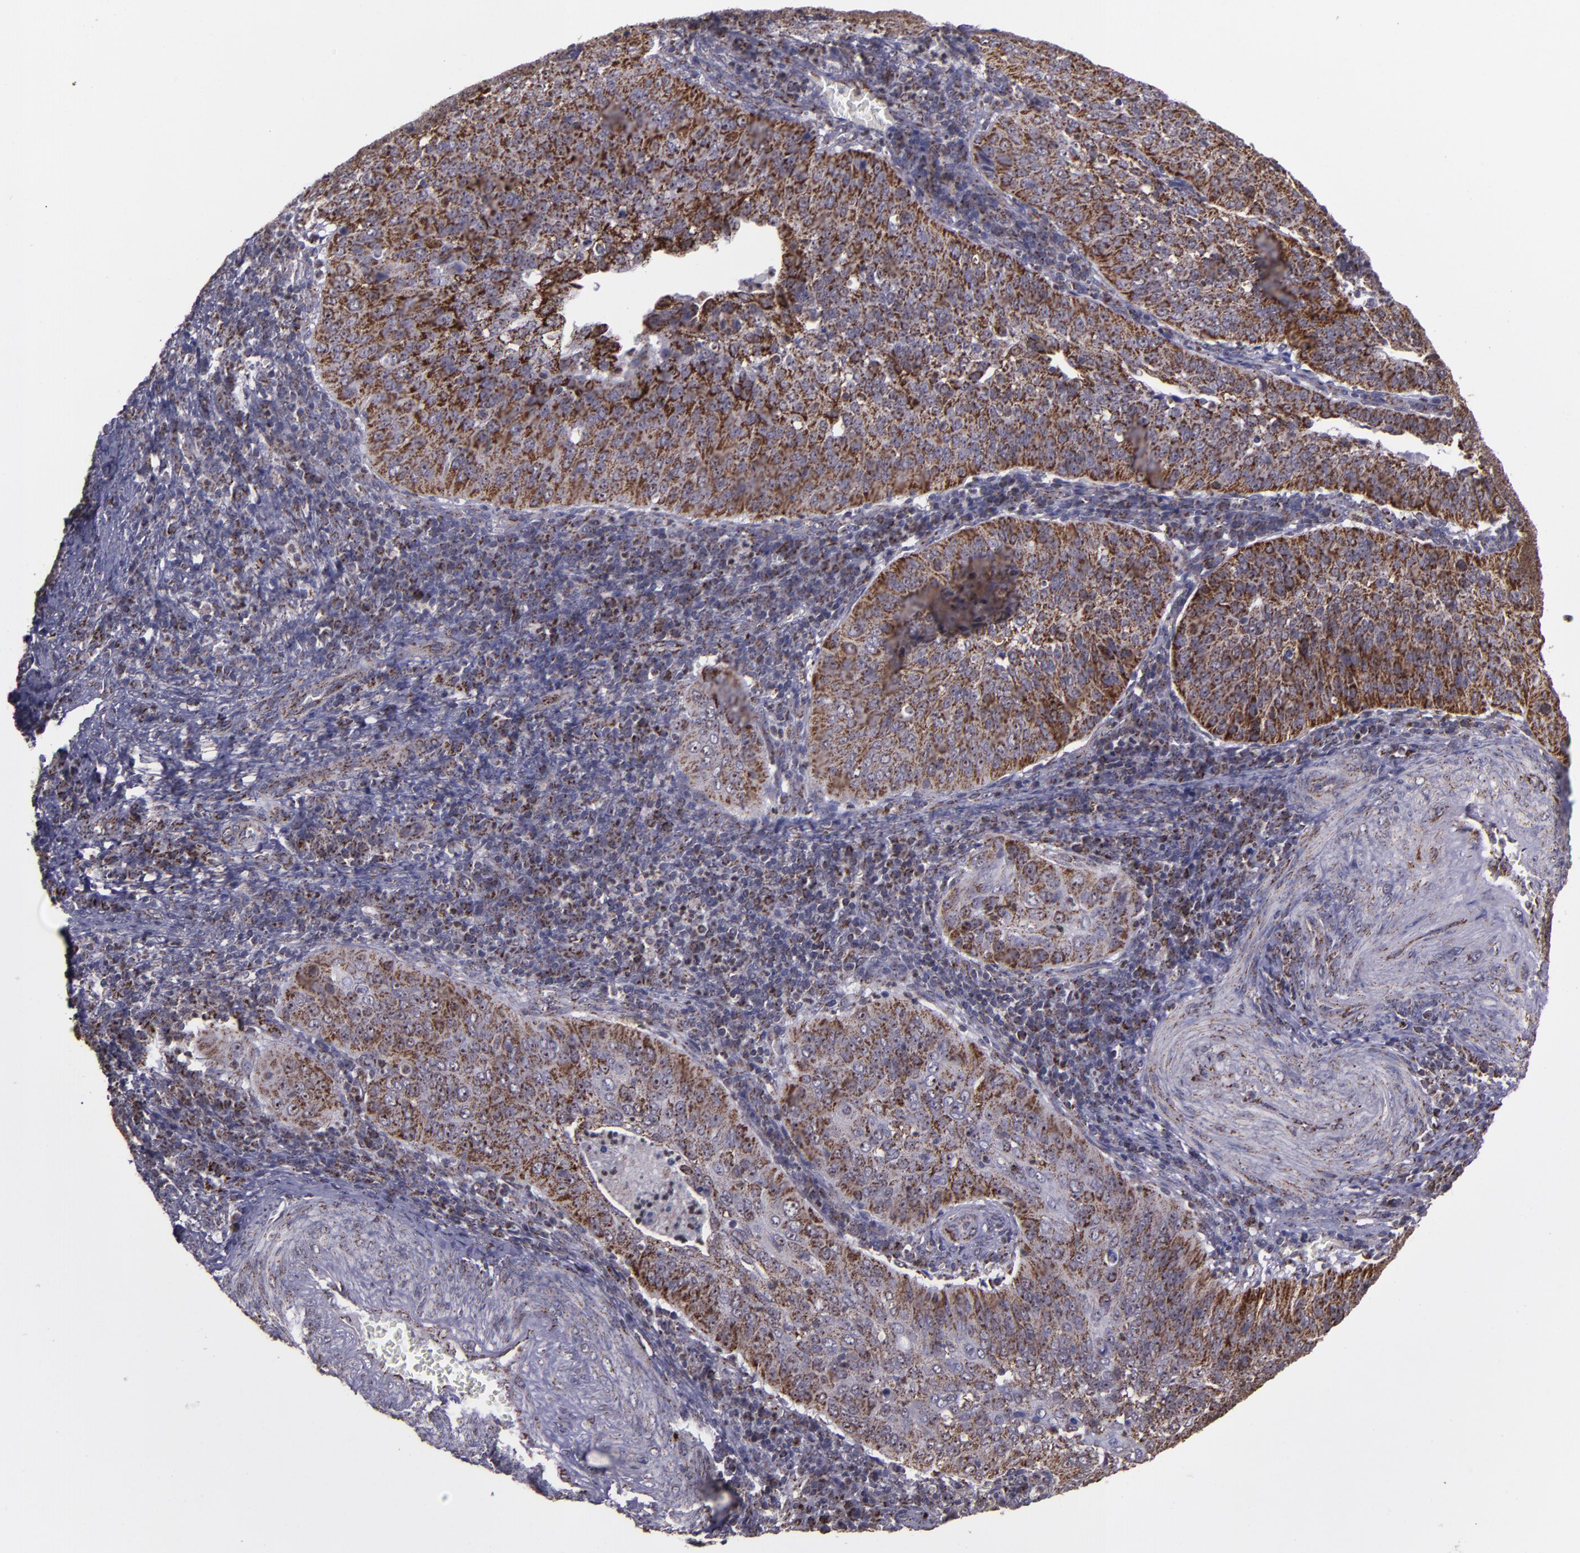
{"staining": {"intensity": "moderate", "quantity": ">75%", "location": "cytoplasmic/membranous"}, "tissue": "cervical cancer", "cell_type": "Tumor cells", "image_type": "cancer", "snomed": [{"axis": "morphology", "description": "Squamous cell carcinoma, NOS"}, {"axis": "topography", "description": "Cervix"}], "caption": "IHC image of neoplastic tissue: squamous cell carcinoma (cervical) stained using IHC demonstrates medium levels of moderate protein expression localized specifically in the cytoplasmic/membranous of tumor cells, appearing as a cytoplasmic/membranous brown color.", "gene": "LONP1", "patient": {"sex": "female", "age": 39}}